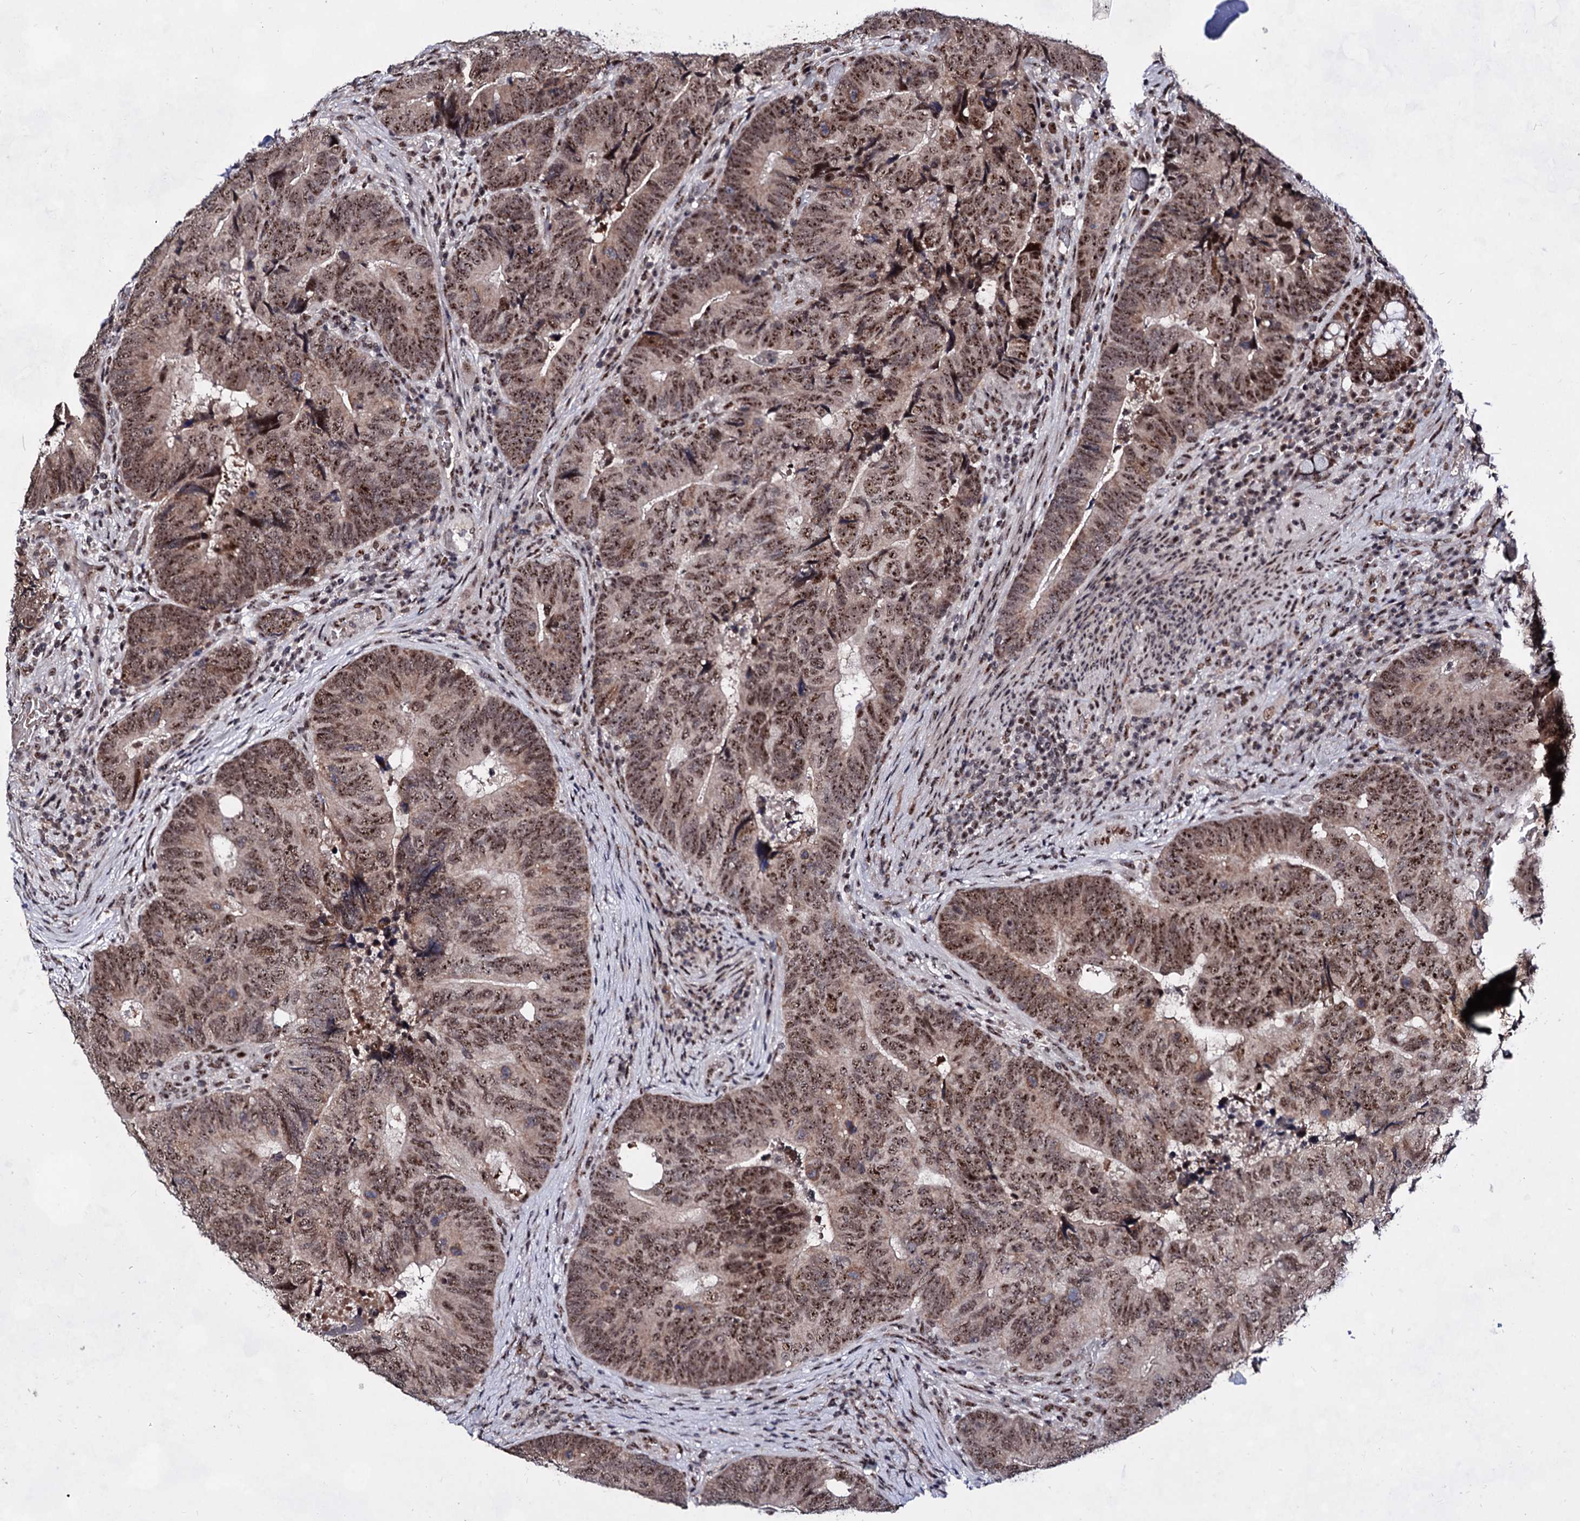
{"staining": {"intensity": "moderate", "quantity": ">75%", "location": "nuclear"}, "tissue": "colorectal cancer", "cell_type": "Tumor cells", "image_type": "cancer", "snomed": [{"axis": "morphology", "description": "Adenocarcinoma, NOS"}, {"axis": "topography", "description": "Colon"}], "caption": "This photomicrograph shows immunohistochemistry staining of human adenocarcinoma (colorectal), with medium moderate nuclear positivity in about >75% of tumor cells.", "gene": "EXOSC10", "patient": {"sex": "female", "age": 67}}